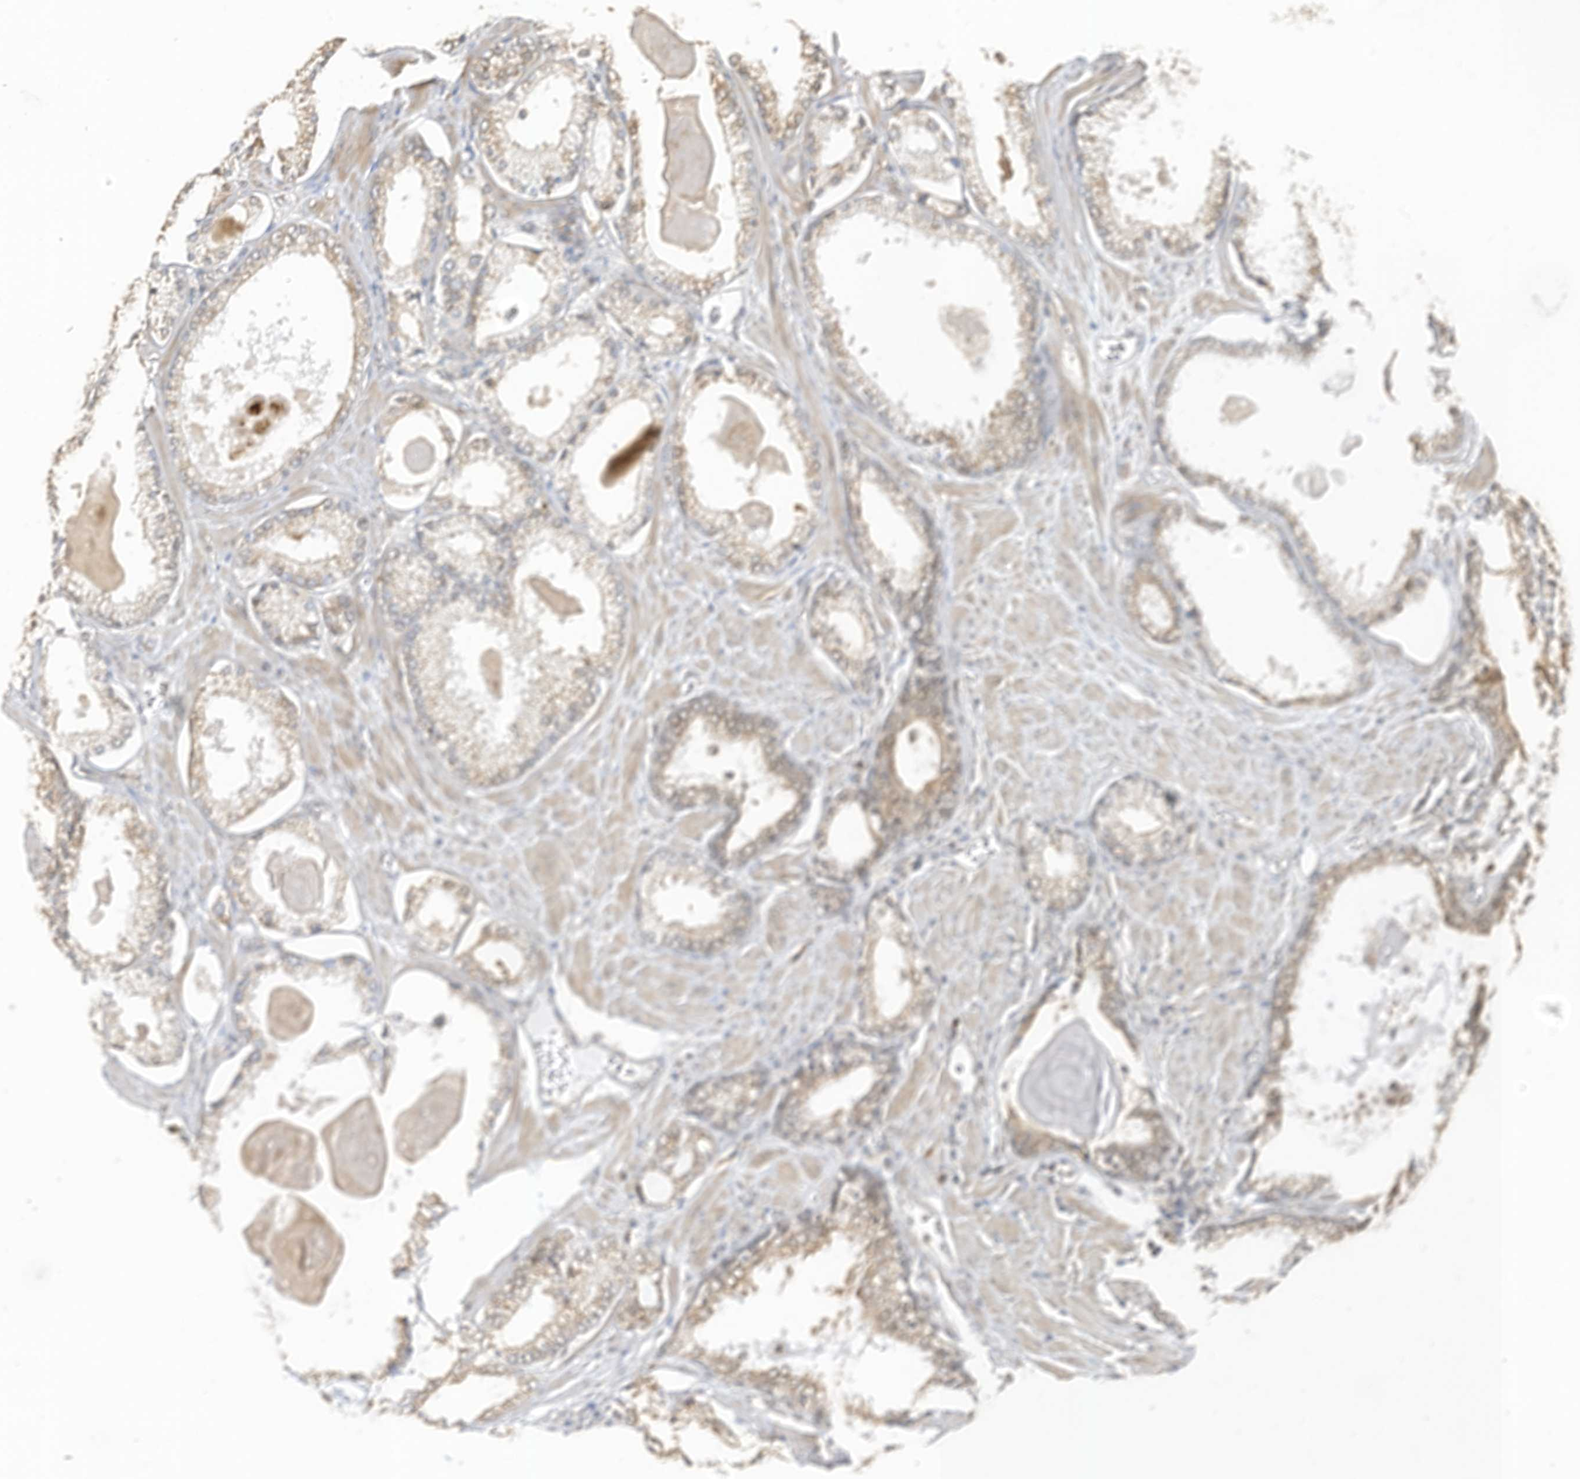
{"staining": {"intensity": "weak", "quantity": ">75%", "location": "cytoplasmic/membranous"}, "tissue": "prostate cancer", "cell_type": "Tumor cells", "image_type": "cancer", "snomed": [{"axis": "morphology", "description": "Adenocarcinoma, Low grade"}, {"axis": "topography", "description": "Prostate"}], "caption": "The image displays immunohistochemical staining of adenocarcinoma (low-grade) (prostate). There is weak cytoplasmic/membranous positivity is identified in about >75% of tumor cells.", "gene": "ERLEC1", "patient": {"sex": "male", "age": 54}}